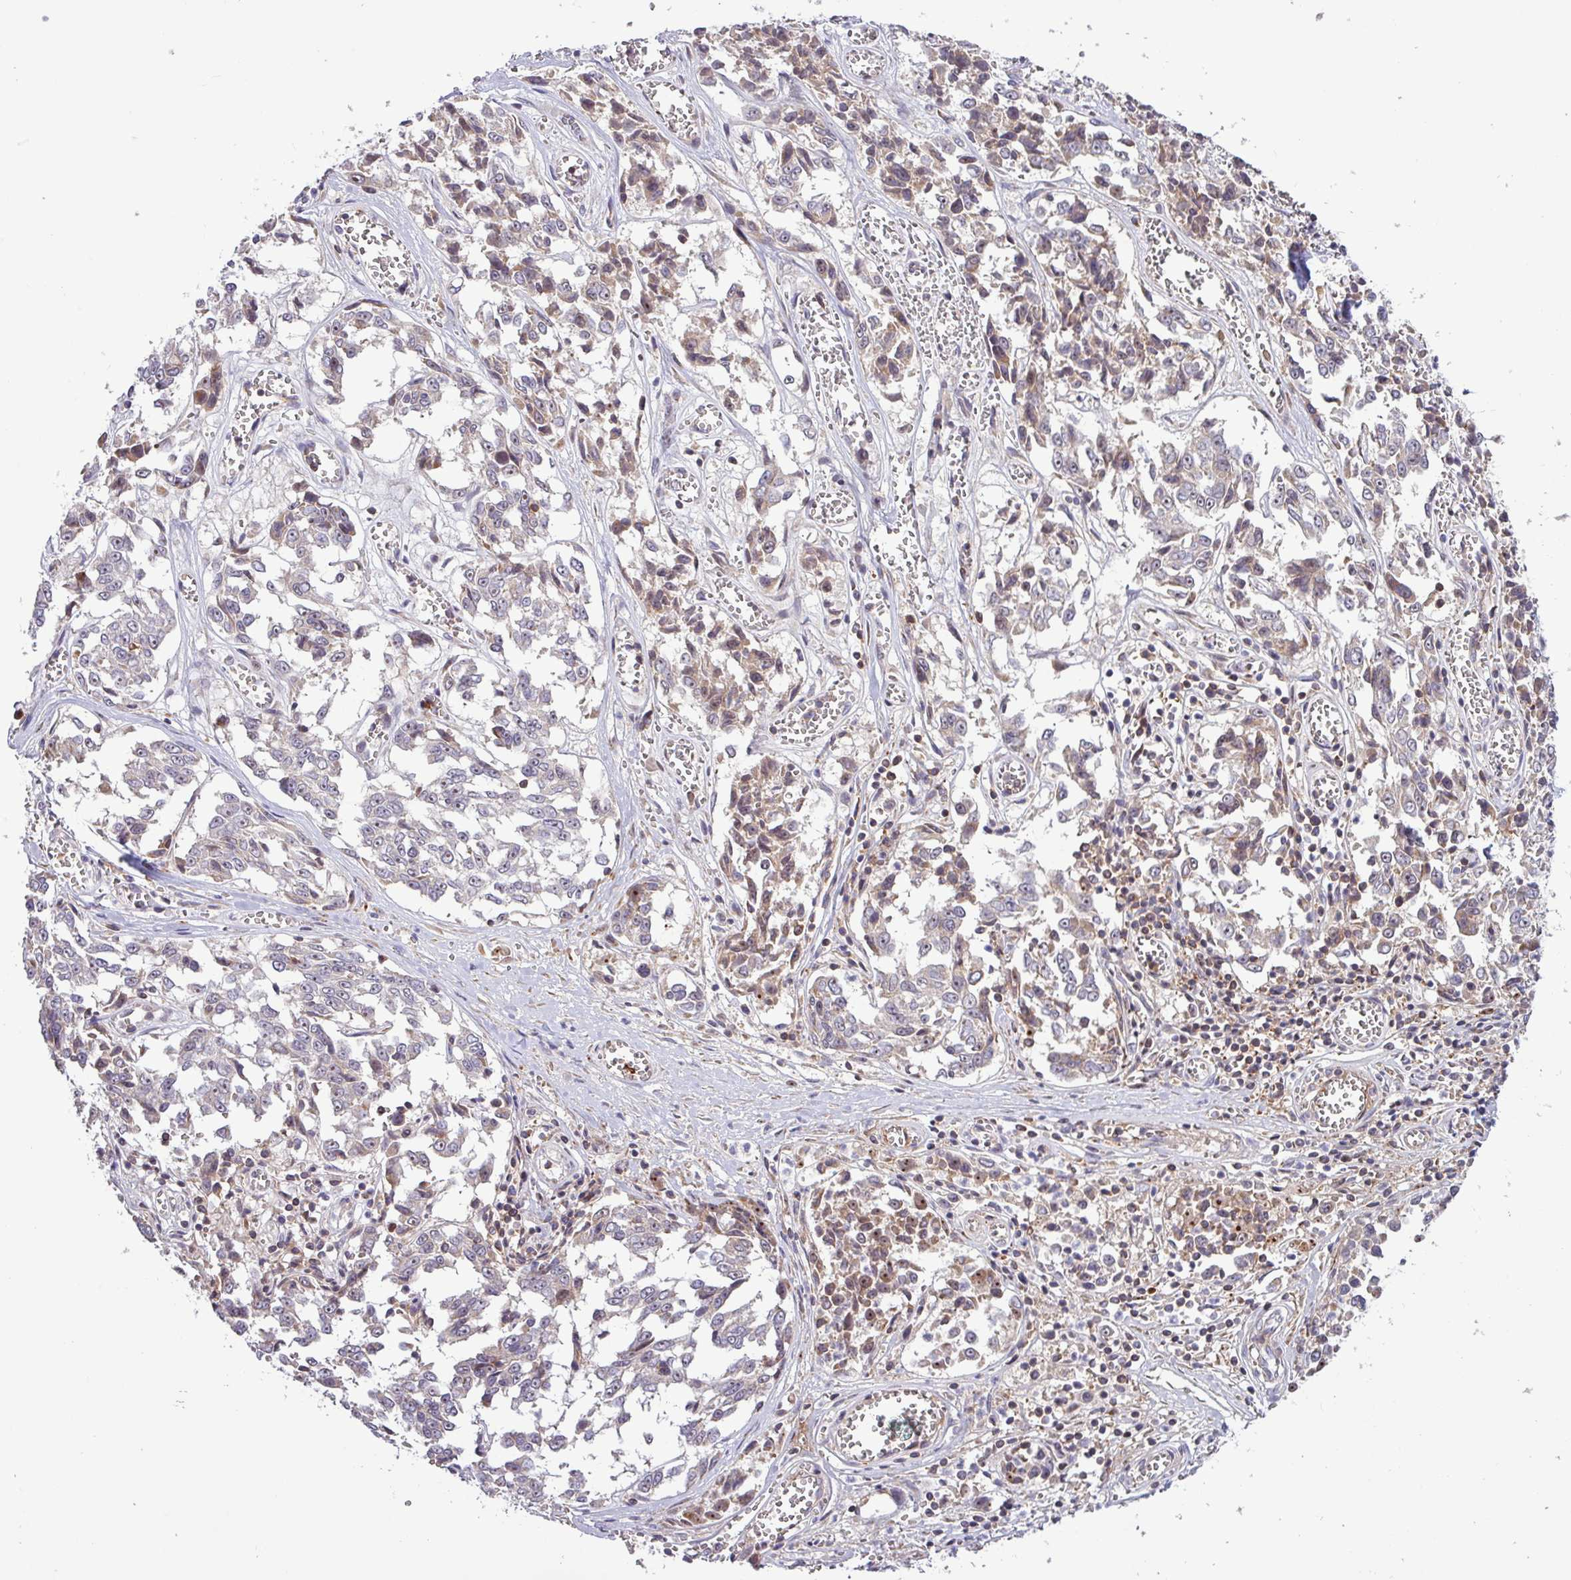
{"staining": {"intensity": "moderate", "quantity": "<25%", "location": "cytoplasmic/membranous"}, "tissue": "melanoma", "cell_type": "Tumor cells", "image_type": "cancer", "snomed": [{"axis": "morphology", "description": "Malignant melanoma, NOS"}, {"axis": "topography", "description": "Skin"}], "caption": "Tumor cells exhibit low levels of moderate cytoplasmic/membranous expression in about <25% of cells in human malignant melanoma. The protein of interest is shown in brown color, while the nuclei are stained blue.", "gene": "TNFSF12", "patient": {"sex": "female", "age": 64}}